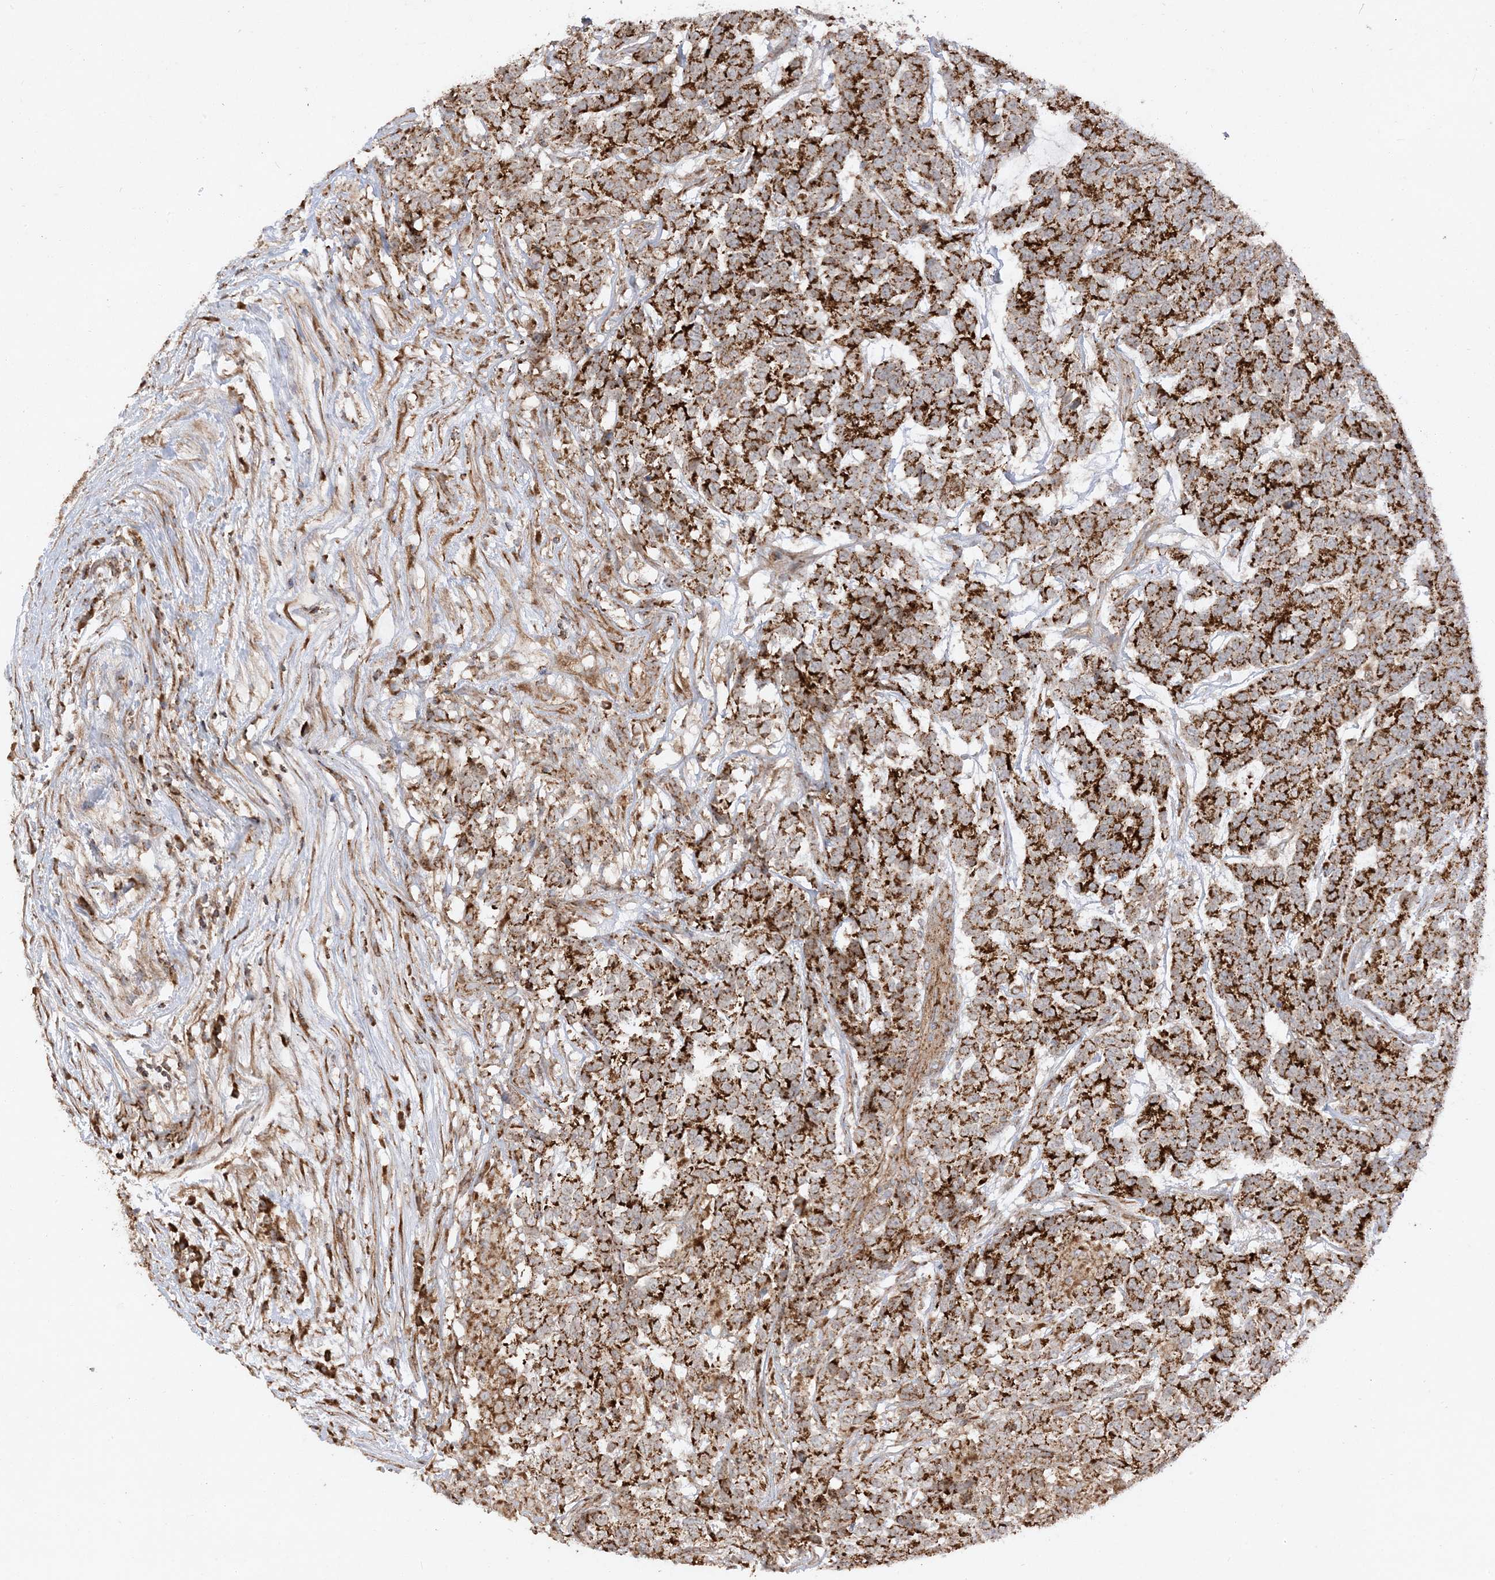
{"staining": {"intensity": "strong", "quantity": ">75%", "location": "cytoplasmic/membranous"}, "tissue": "testis cancer", "cell_type": "Tumor cells", "image_type": "cancer", "snomed": [{"axis": "morphology", "description": "Carcinoma, Embryonal, NOS"}, {"axis": "topography", "description": "Testis"}], "caption": "Strong cytoplasmic/membranous protein staining is seen in approximately >75% of tumor cells in testis cancer.", "gene": "AARS2", "patient": {"sex": "male", "age": 26}}